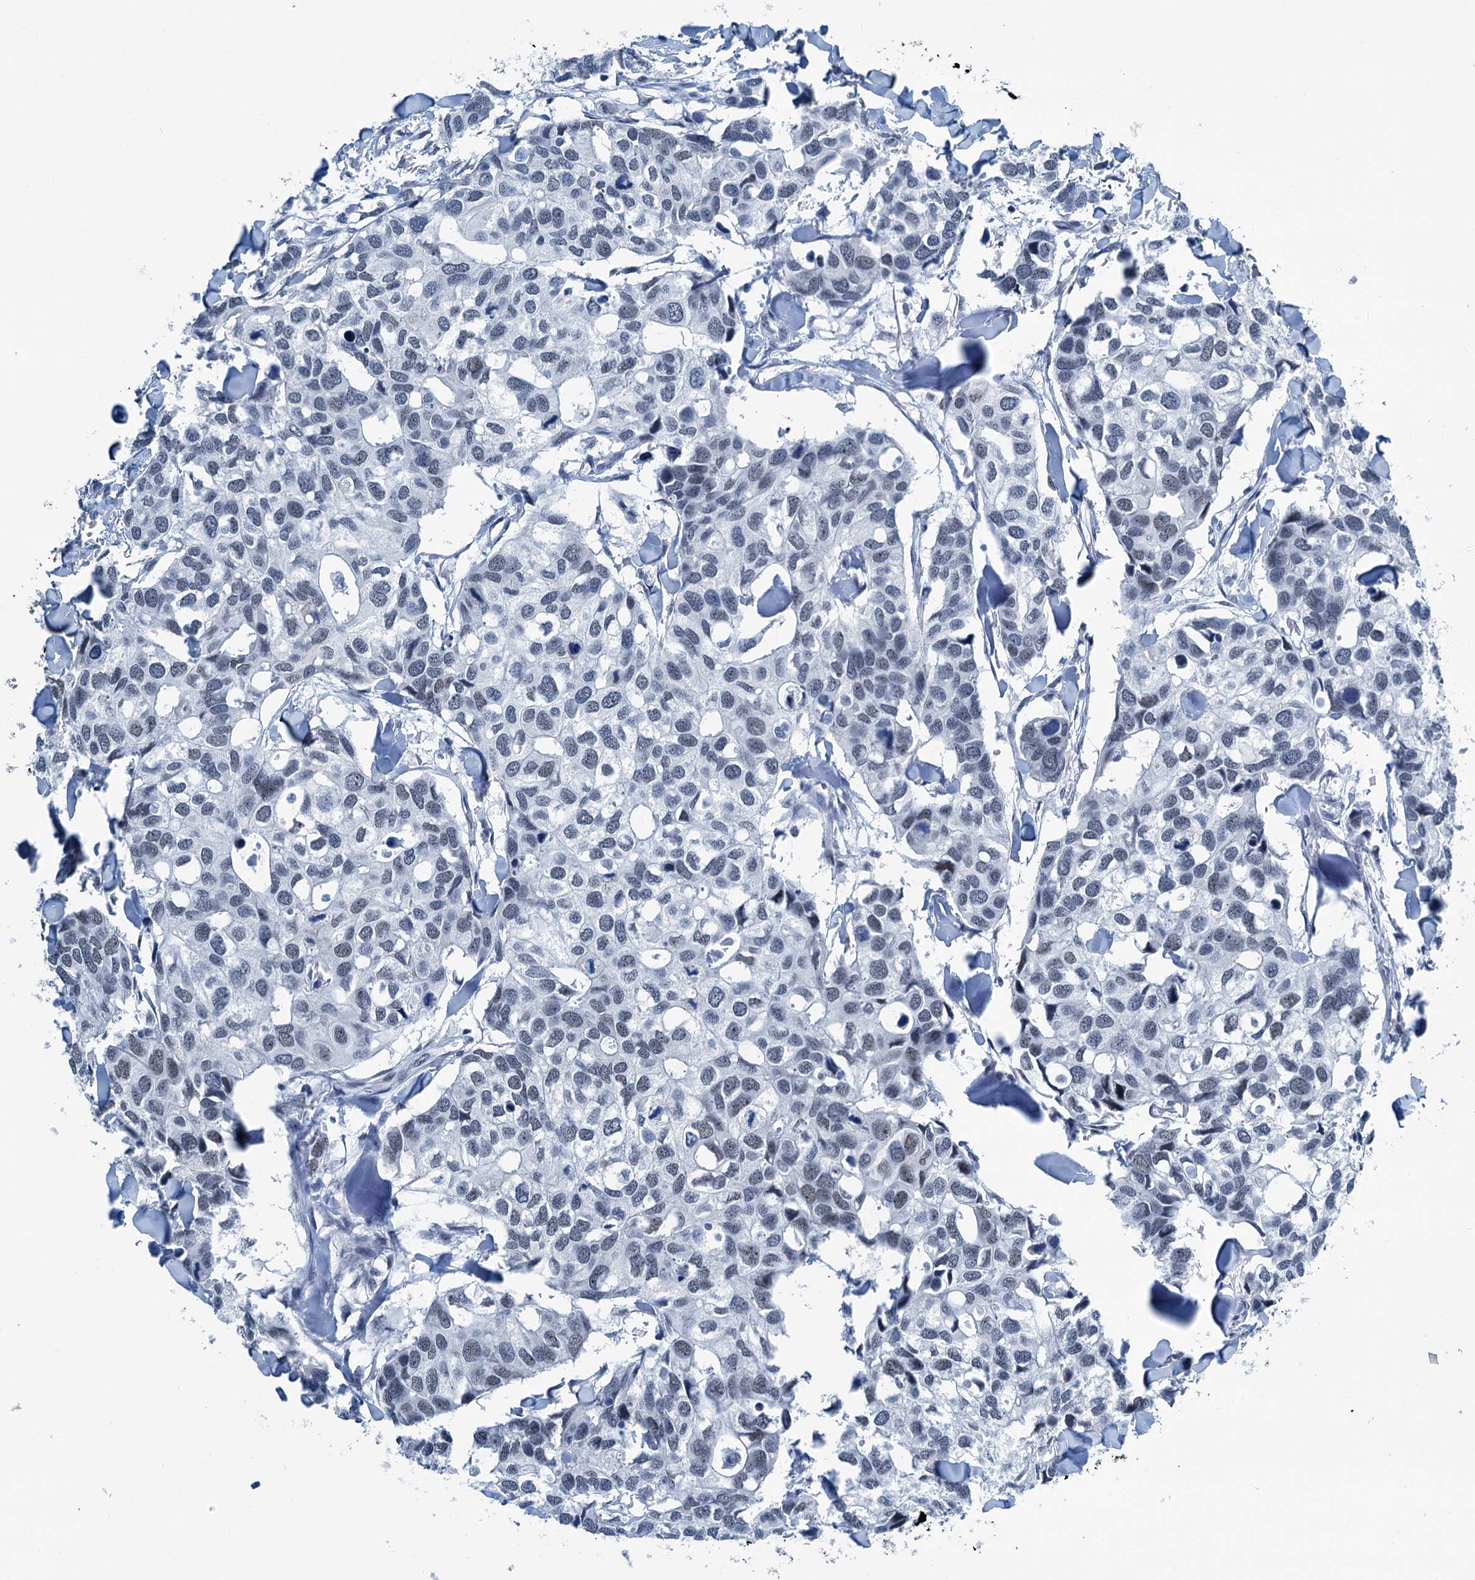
{"staining": {"intensity": "negative", "quantity": "none", "location": "none"}, "tissue": "breast cancer", "cell_type": "Tumor cells", "image_type": "cancer", "snomed": [{"axis": "morphology", "description": "Duct carcinoma"}, {"axis": "topography", "description": "Breast"}], "caption": "Tumor cells show no significant staining in breast infiltrating ductal carcinoma.", "gene": "TRPT1", "patient": {"sex": "female", "age": 83}}